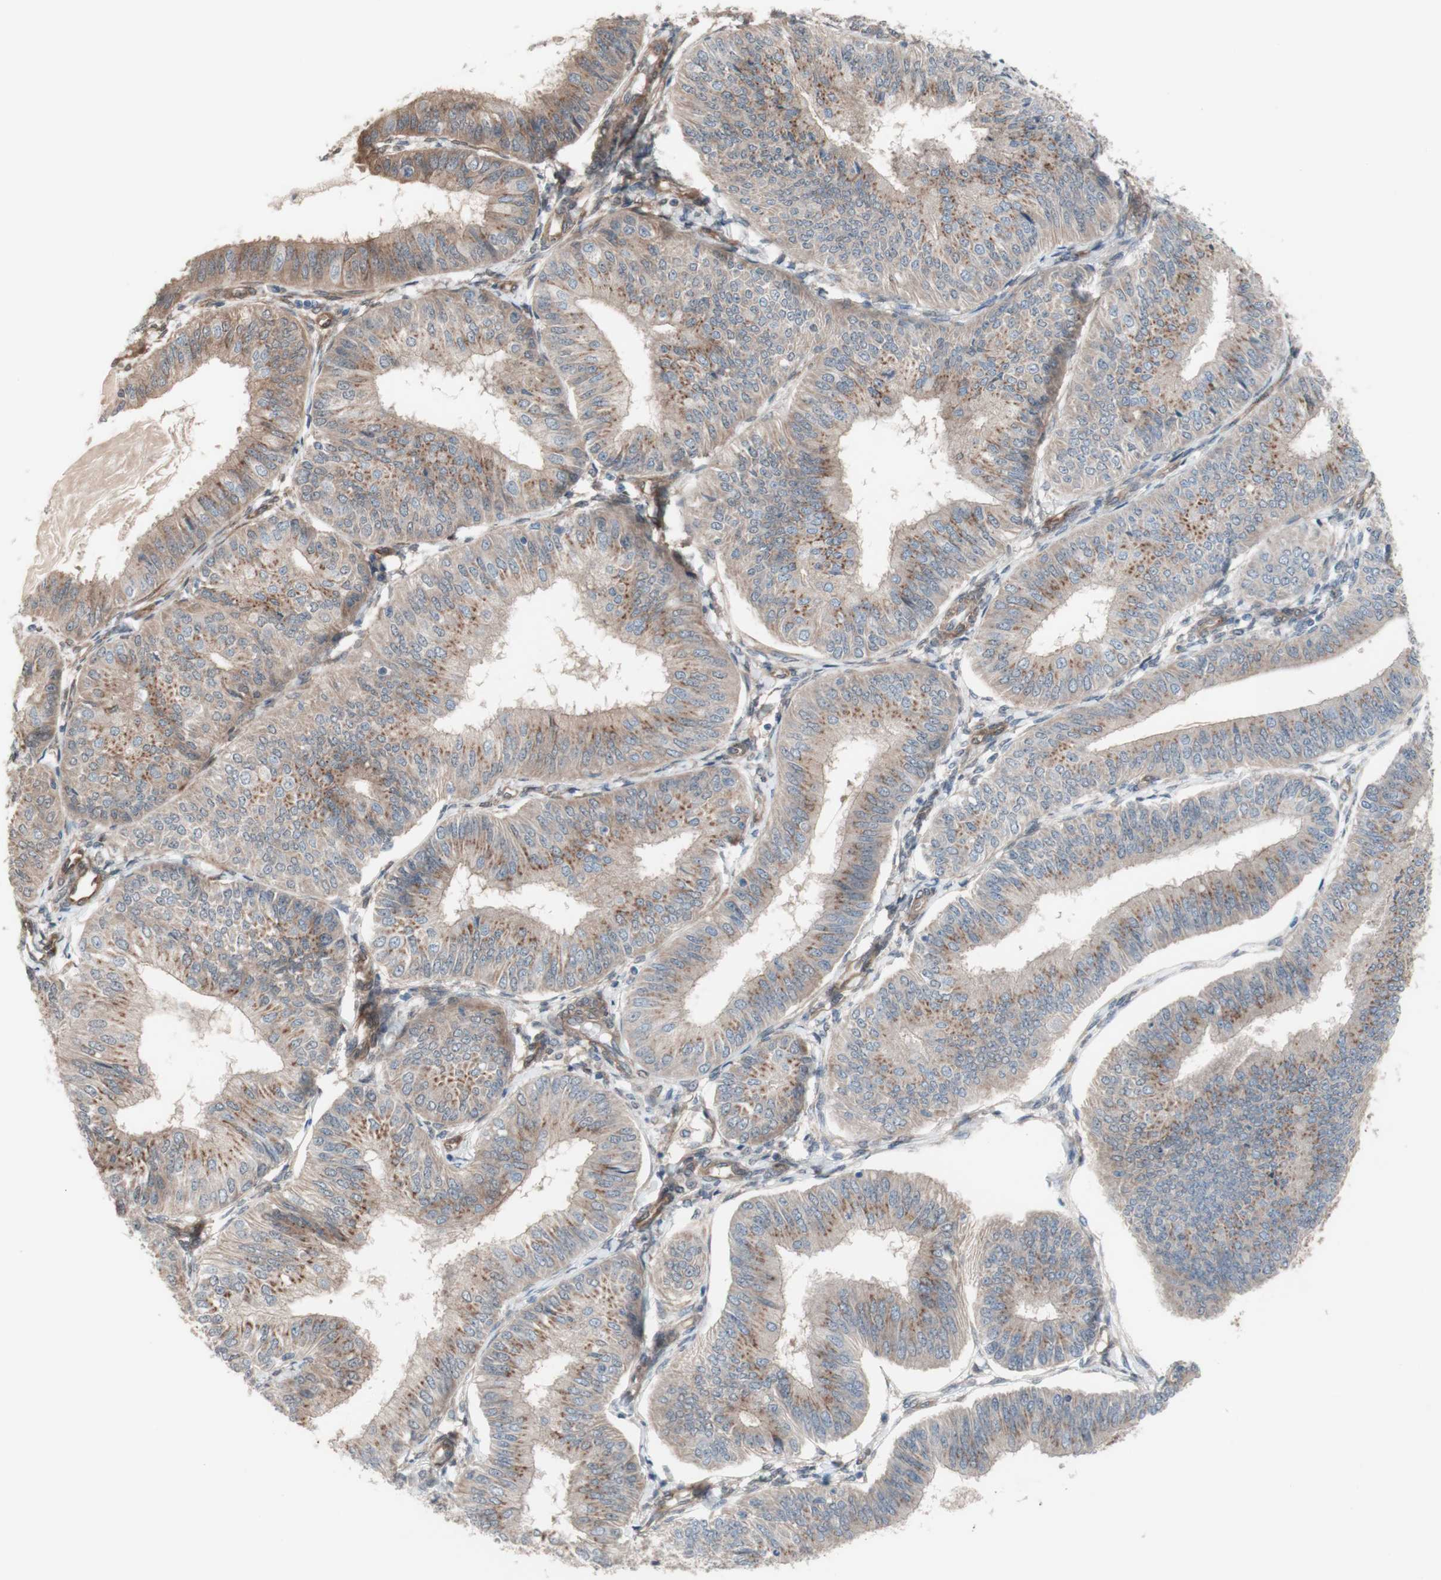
{"staining": {"intensity": "weak", "quantity": ">75%", "location": "cytoplasmic/membranous"}, "tissue": "endometrial cancer", "cell_type": "Tumor cells", "image_type": "cancer", "snomed": [{"axis": "morphology", "description": "Adenocarcinoma, NOS"}, {"axis": "topography", "description": "Endometrium"}], "caption": "Endometrial cancer (adenocarcinoma) tissue demonstrates weak cytoplasmic/membranous staining in about >75% of tumor cells", "gene": "CNN3", "patient": {"sex": "female", "age": 58}}